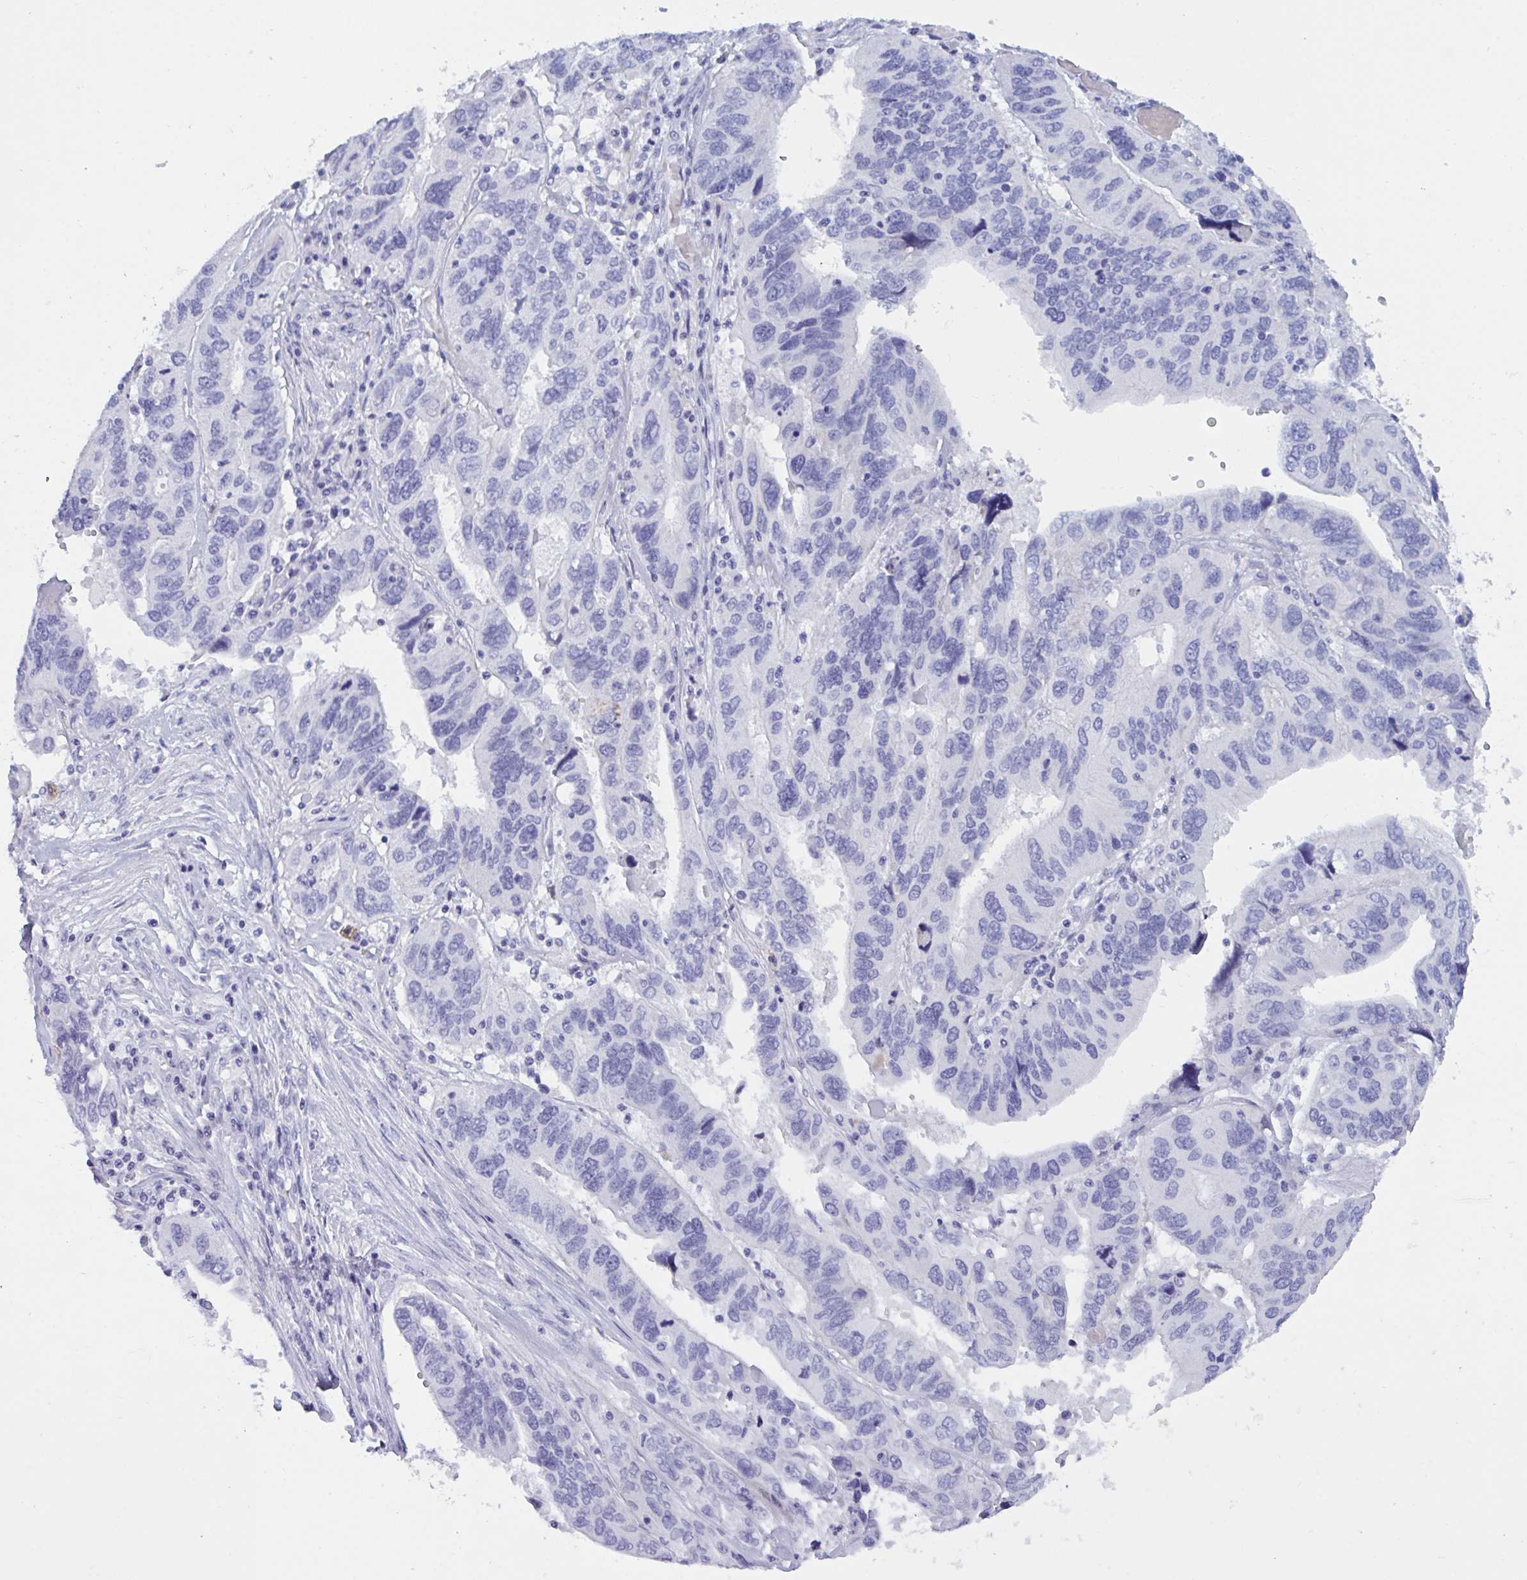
{"staining": {"intensity": "negative", "quantity": "none", "location": "none"}, "tissue": "ovarian cancer", "cell_type": "Tumor cells", "image_type": "cancer", "snomed": [{"axis": "morphology", "description": "Cystadenocarcinoma, serous, NOS"}, {"axis": "topography", "description": "Ovary"}], "caption": "The photomicrograph demonstrates no staining of tumor cells in ovarian cancer (serous cystadenocarcinoma).", "gene": "OXLD1", "patient": {"sex": "female", "age": 79}}